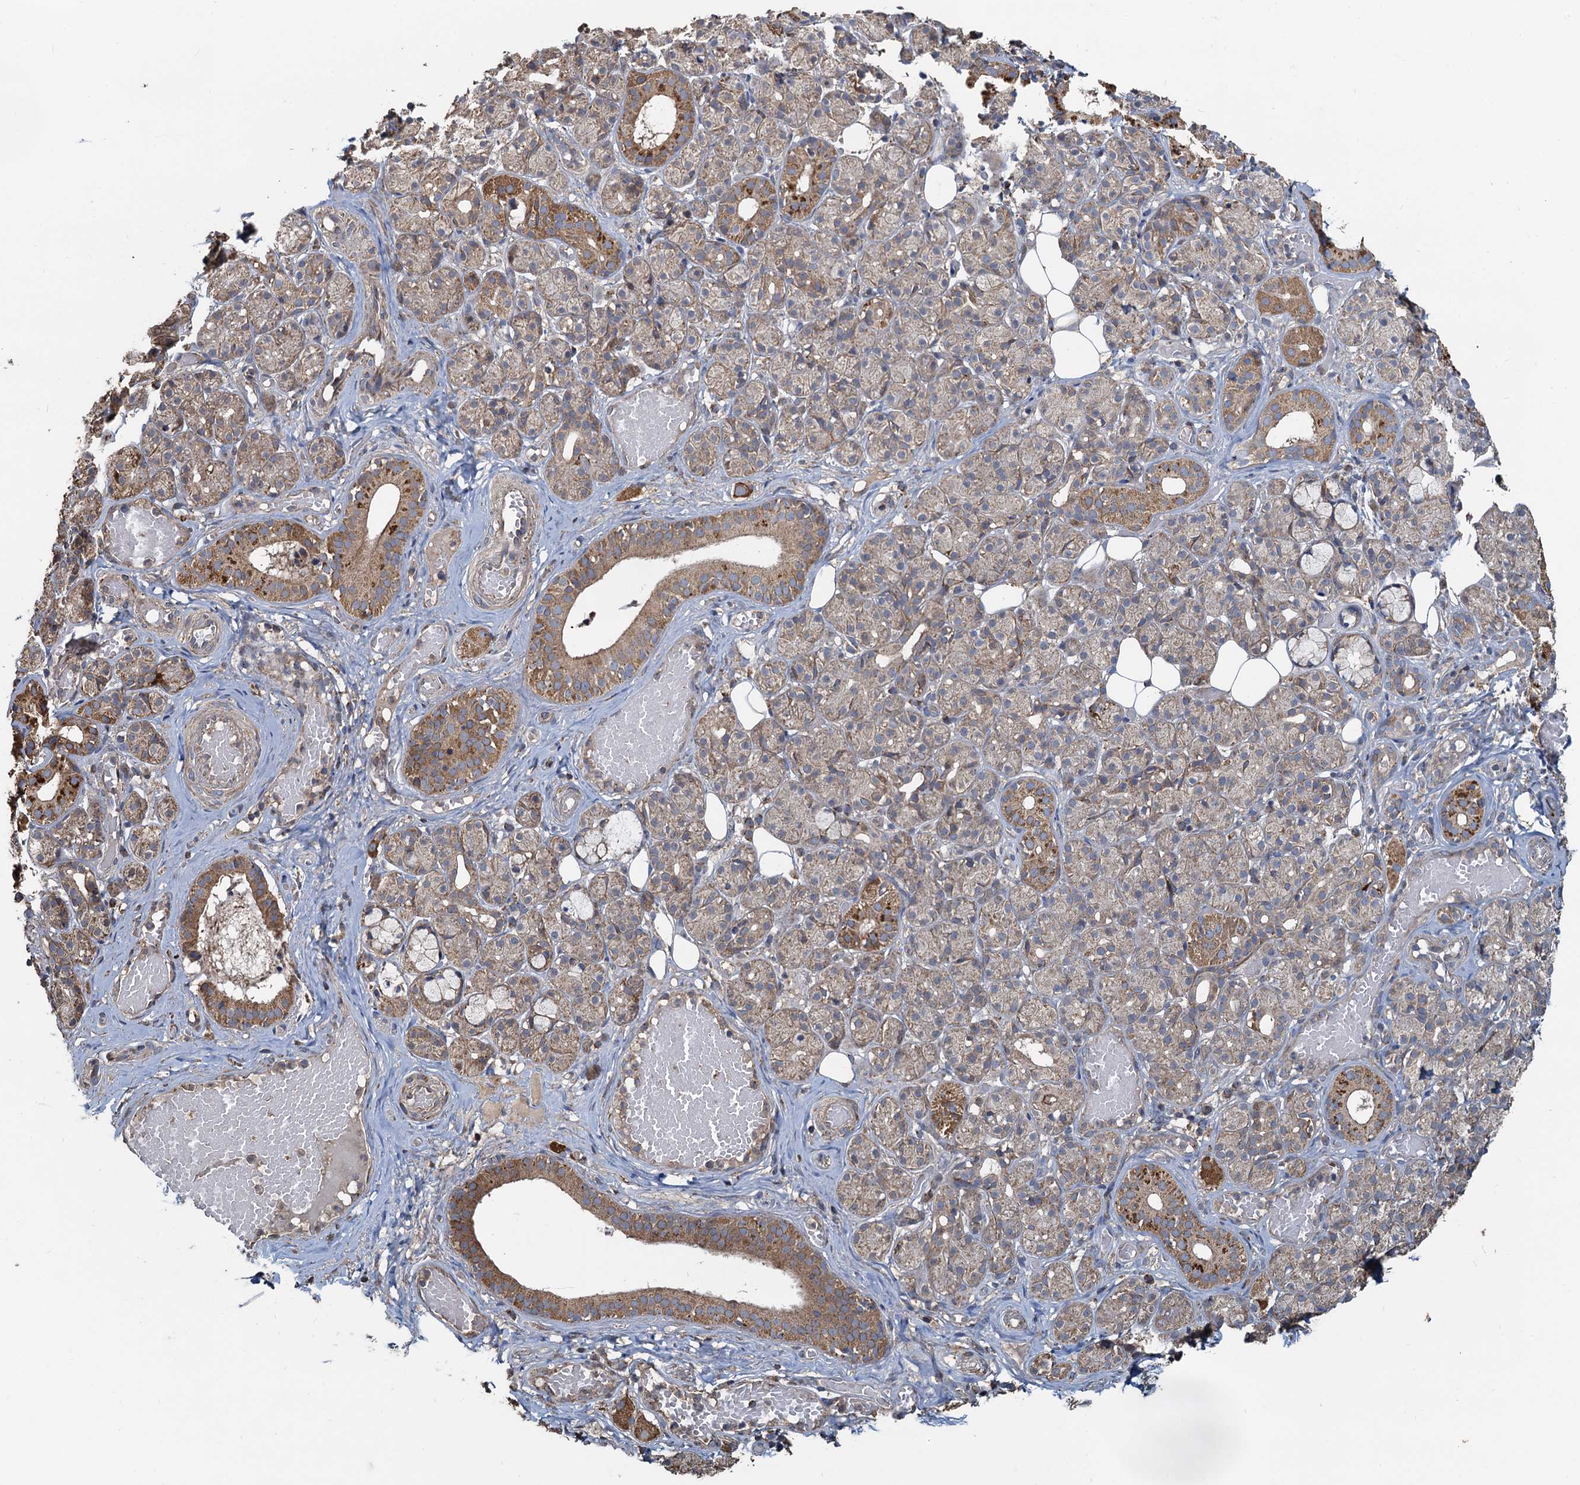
{"staining": {"intensity": "moderate", "quantity": ">75%", "location": "cytoplasmic/membranous"}, "tissue": "salivary gland", "cell_type": "Glandular cells", "image_type": "normal", "snomed": [{"axis": "morphology", "description": "Normal tissue, NOS"}, {"axis": "topography", "description": "Salivary gland"}], "caption": "A high-resolution micrograph shows immunohistochemistry staining of unremarkable salivary gland, which displays moderate cytoplasmic/membranous positivity in about >75% of glandular cells.", "gene": "SDS", "patient": {"sex": "male", "age": 63}}